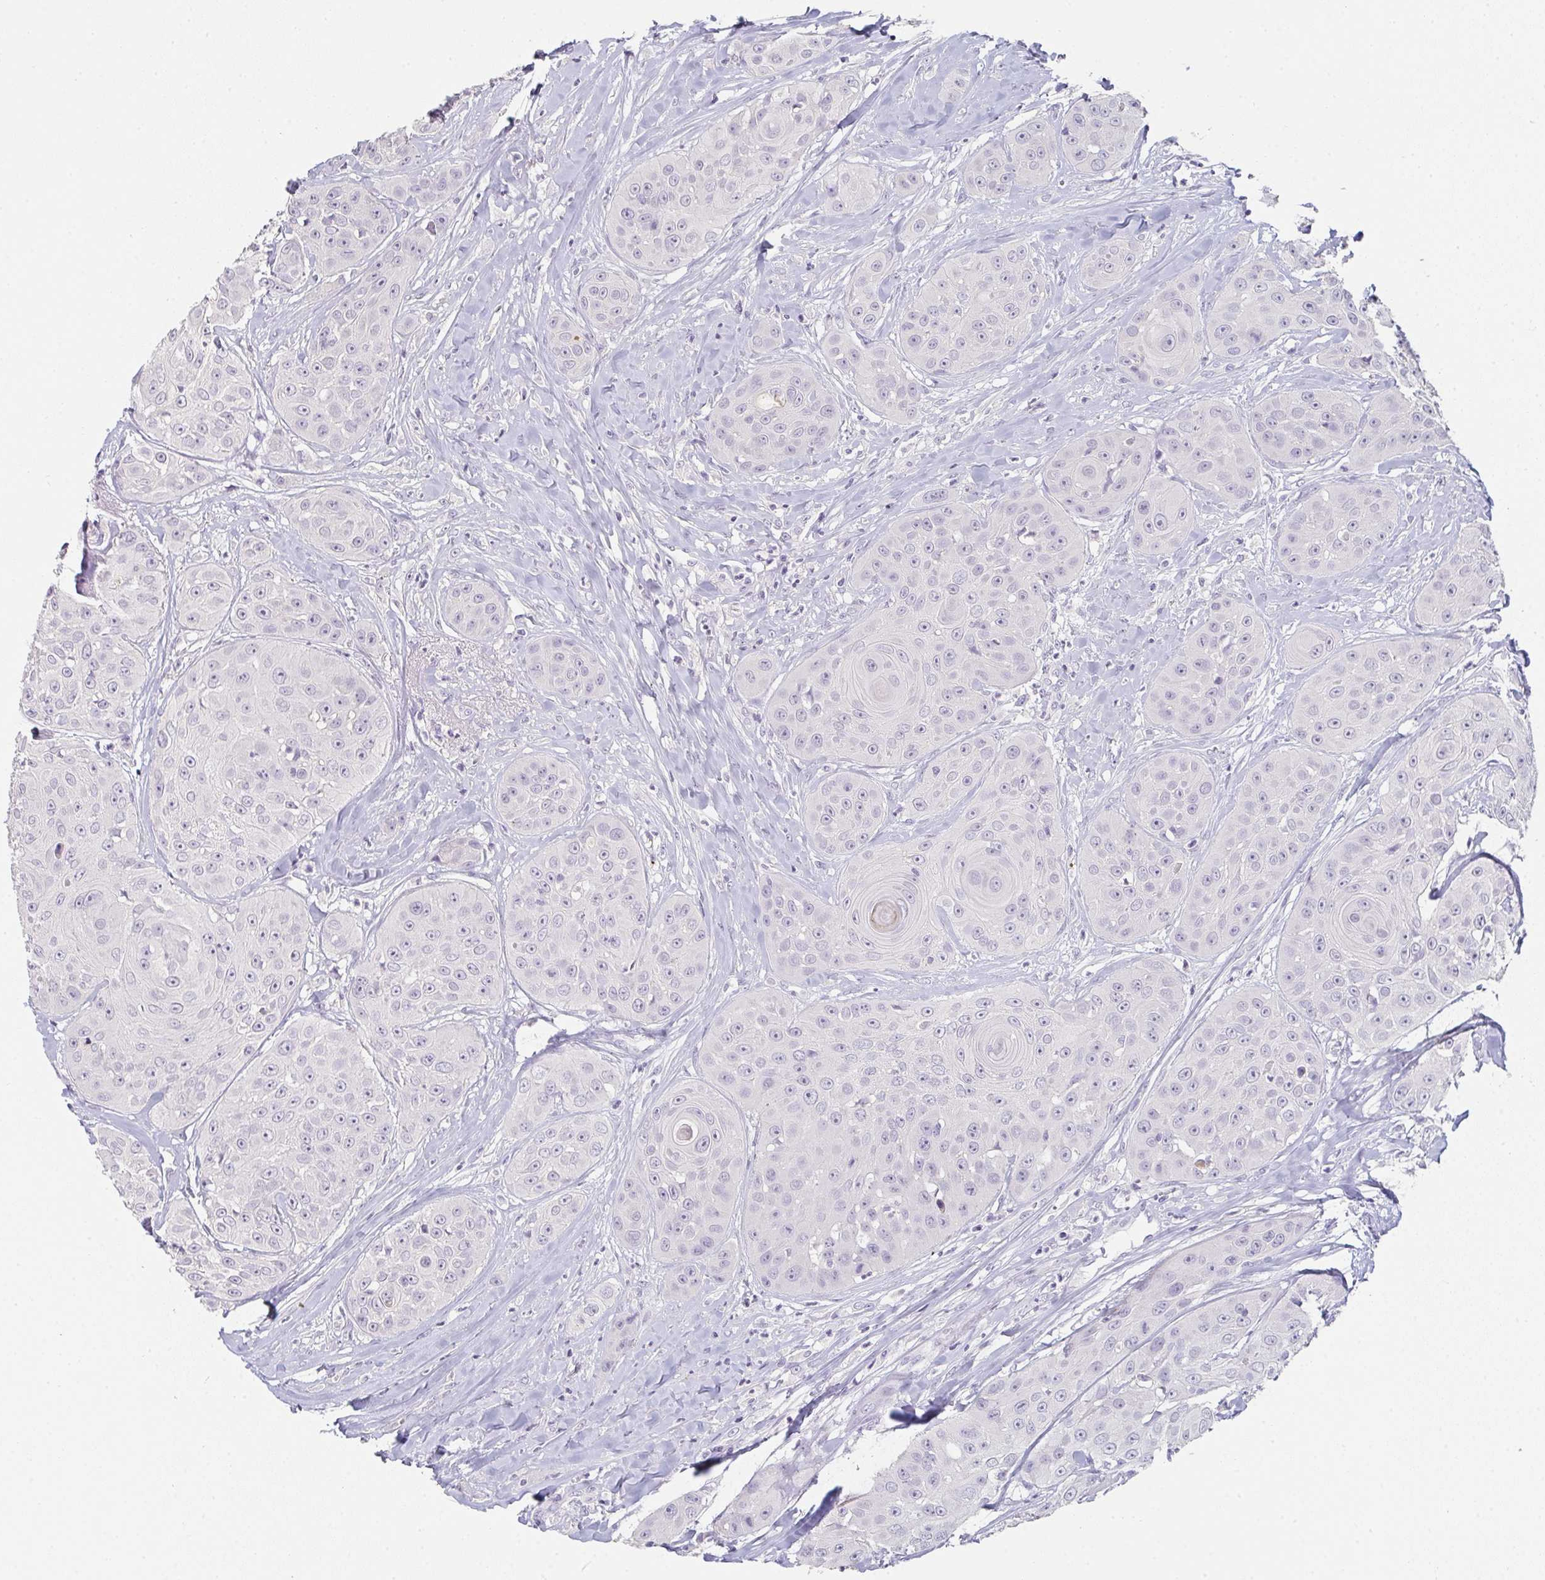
{"staining": {"intensity": "negative", "quantity": "none", "location": "none"}, "tissue": "head and neck cancer", "cell_type": "Tumor cells", "image_type": "cancer", "snomed": [{"axis": "morphology", "description": "Squamous cell carcinoma, NOS"}, {"axis": "topography", "description": "Head-Neck"}], "caption": "There is no significant staining in tumor cells of head and neck cancer (squamous cell carcinoma).", "gene": "C1QTNF8", "patient": {"sex": "male", "age": 83}}